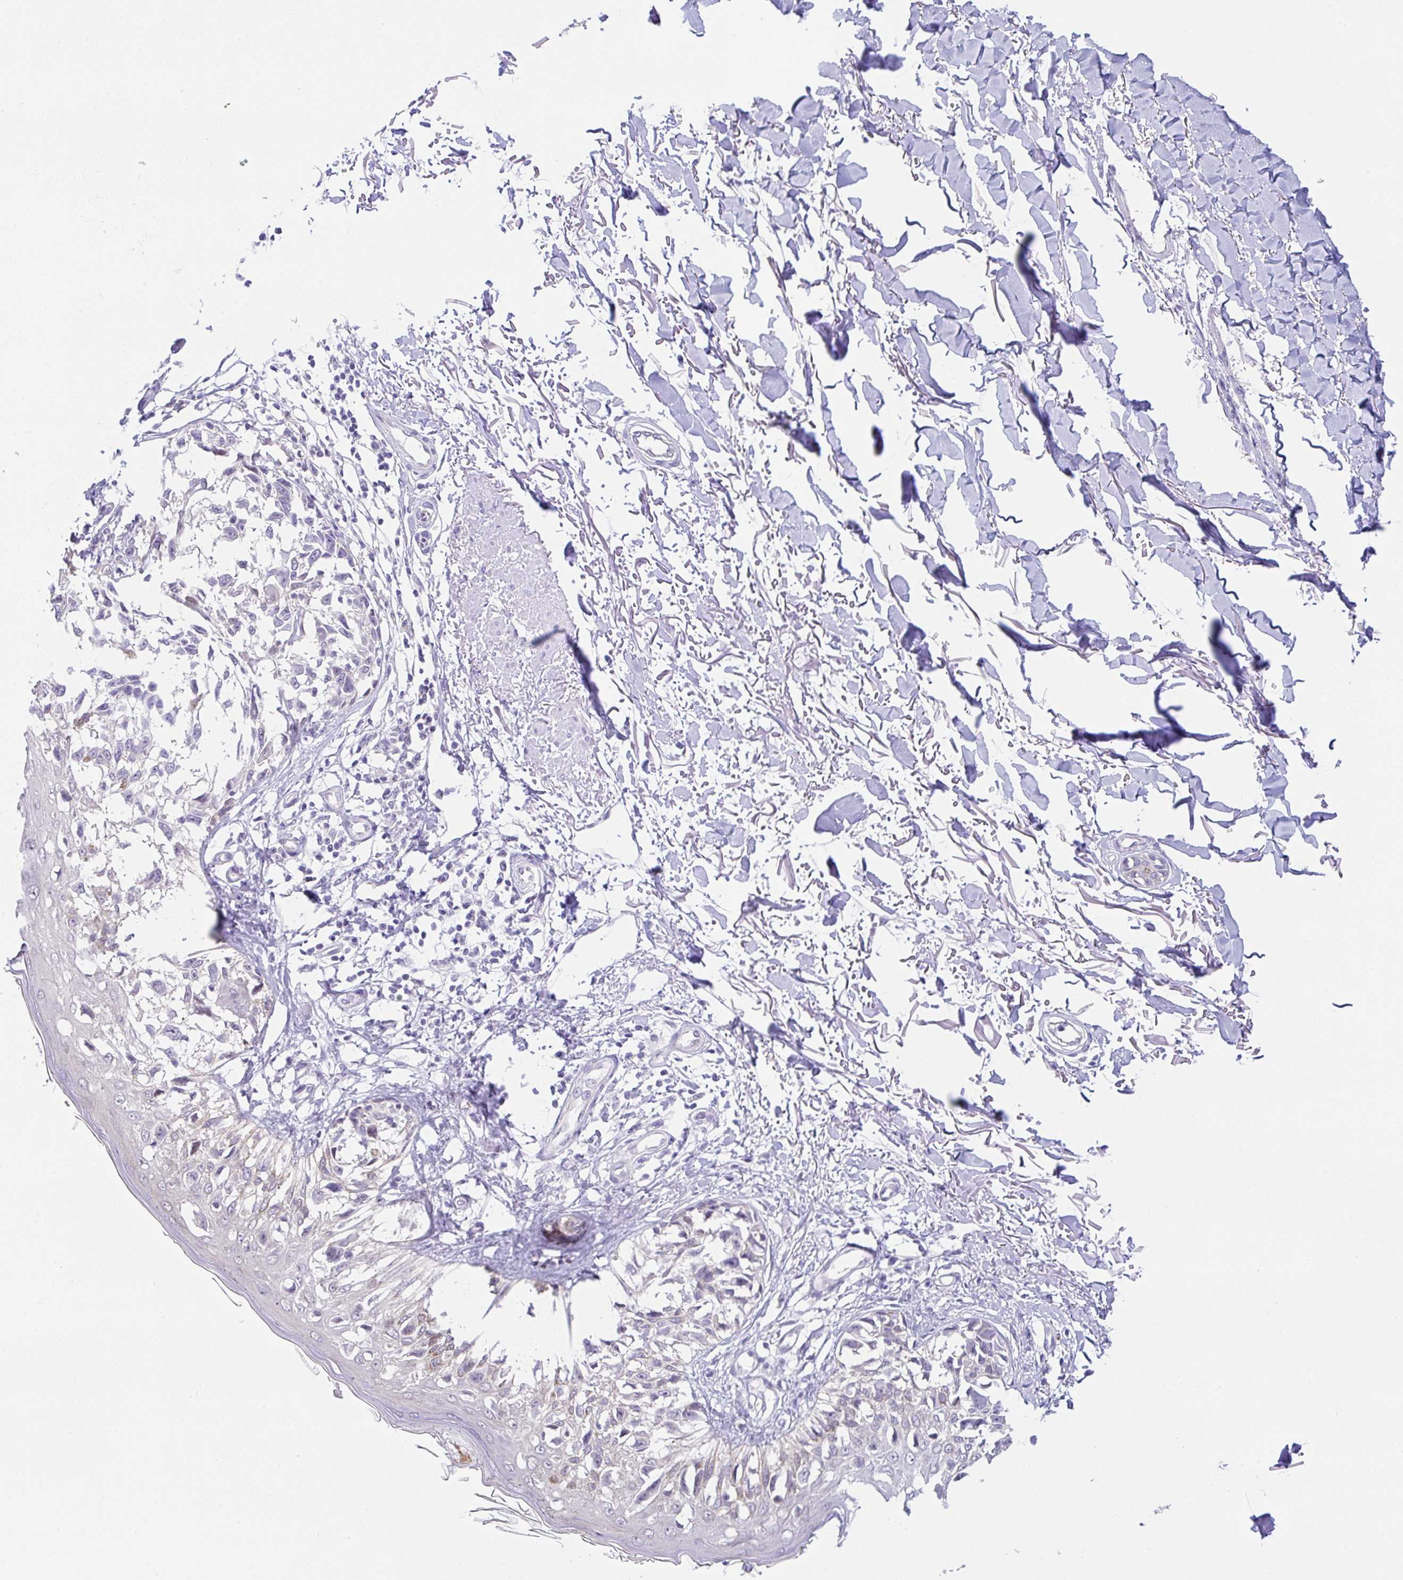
{"staining": {"intensity": "negative", "quantity": "none", "location": "none"}, "tissue": "melanoma", "cell_type": "Tumor cells", "image_type": "cancer", "snomed": [{"axis": "morphology", "description": "Malignant melanoma, NOS"}, {"axis": "topography", "description": "Skin"}], "caption": "Malignant melanoma was stained to show a protein in brown. There is no significant staining in tumor cells.", "gene": "CGNL1", "patient": {"sex": "male", "age": 73}}